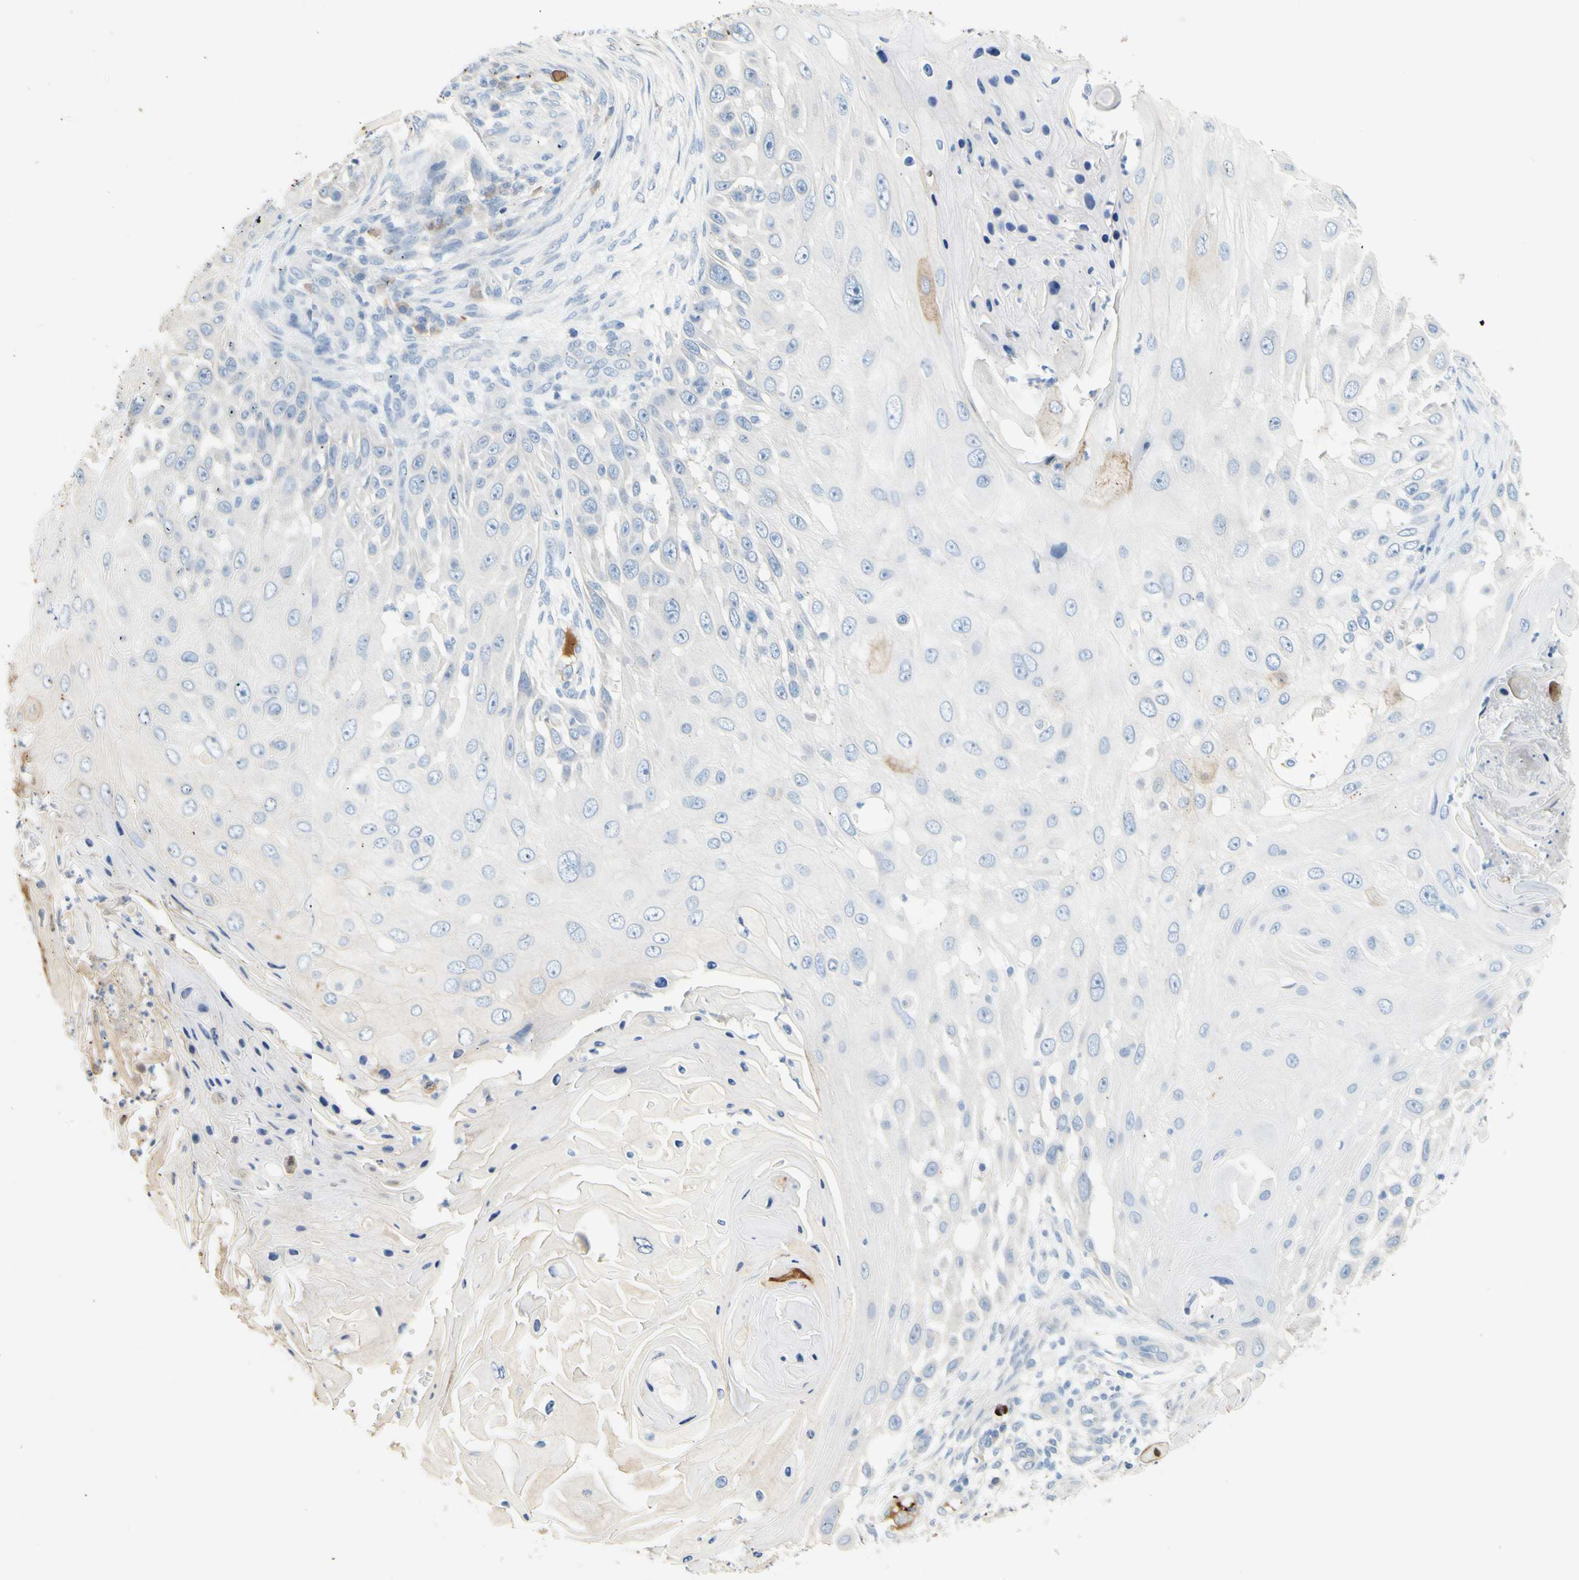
{"staining": {"intensity": "negative", "quantity": "none", "location": "none"}, "tissue": "skin cancer", "cell_type": "Tumor cells", "image_type": "cancer", "snomed": [{"axis": "morphology", "description": "Squamous cell carcinoma, NOS"}, {"axis": "topography", "description": "Skin"}], "caption": "Human squamous cell carcinoma (skin) stained for a protein using immunohistochemistry displays no positivity in tumor cells.", "gene": "PPBP", "patient": {"sex": "female", "age": 44}}